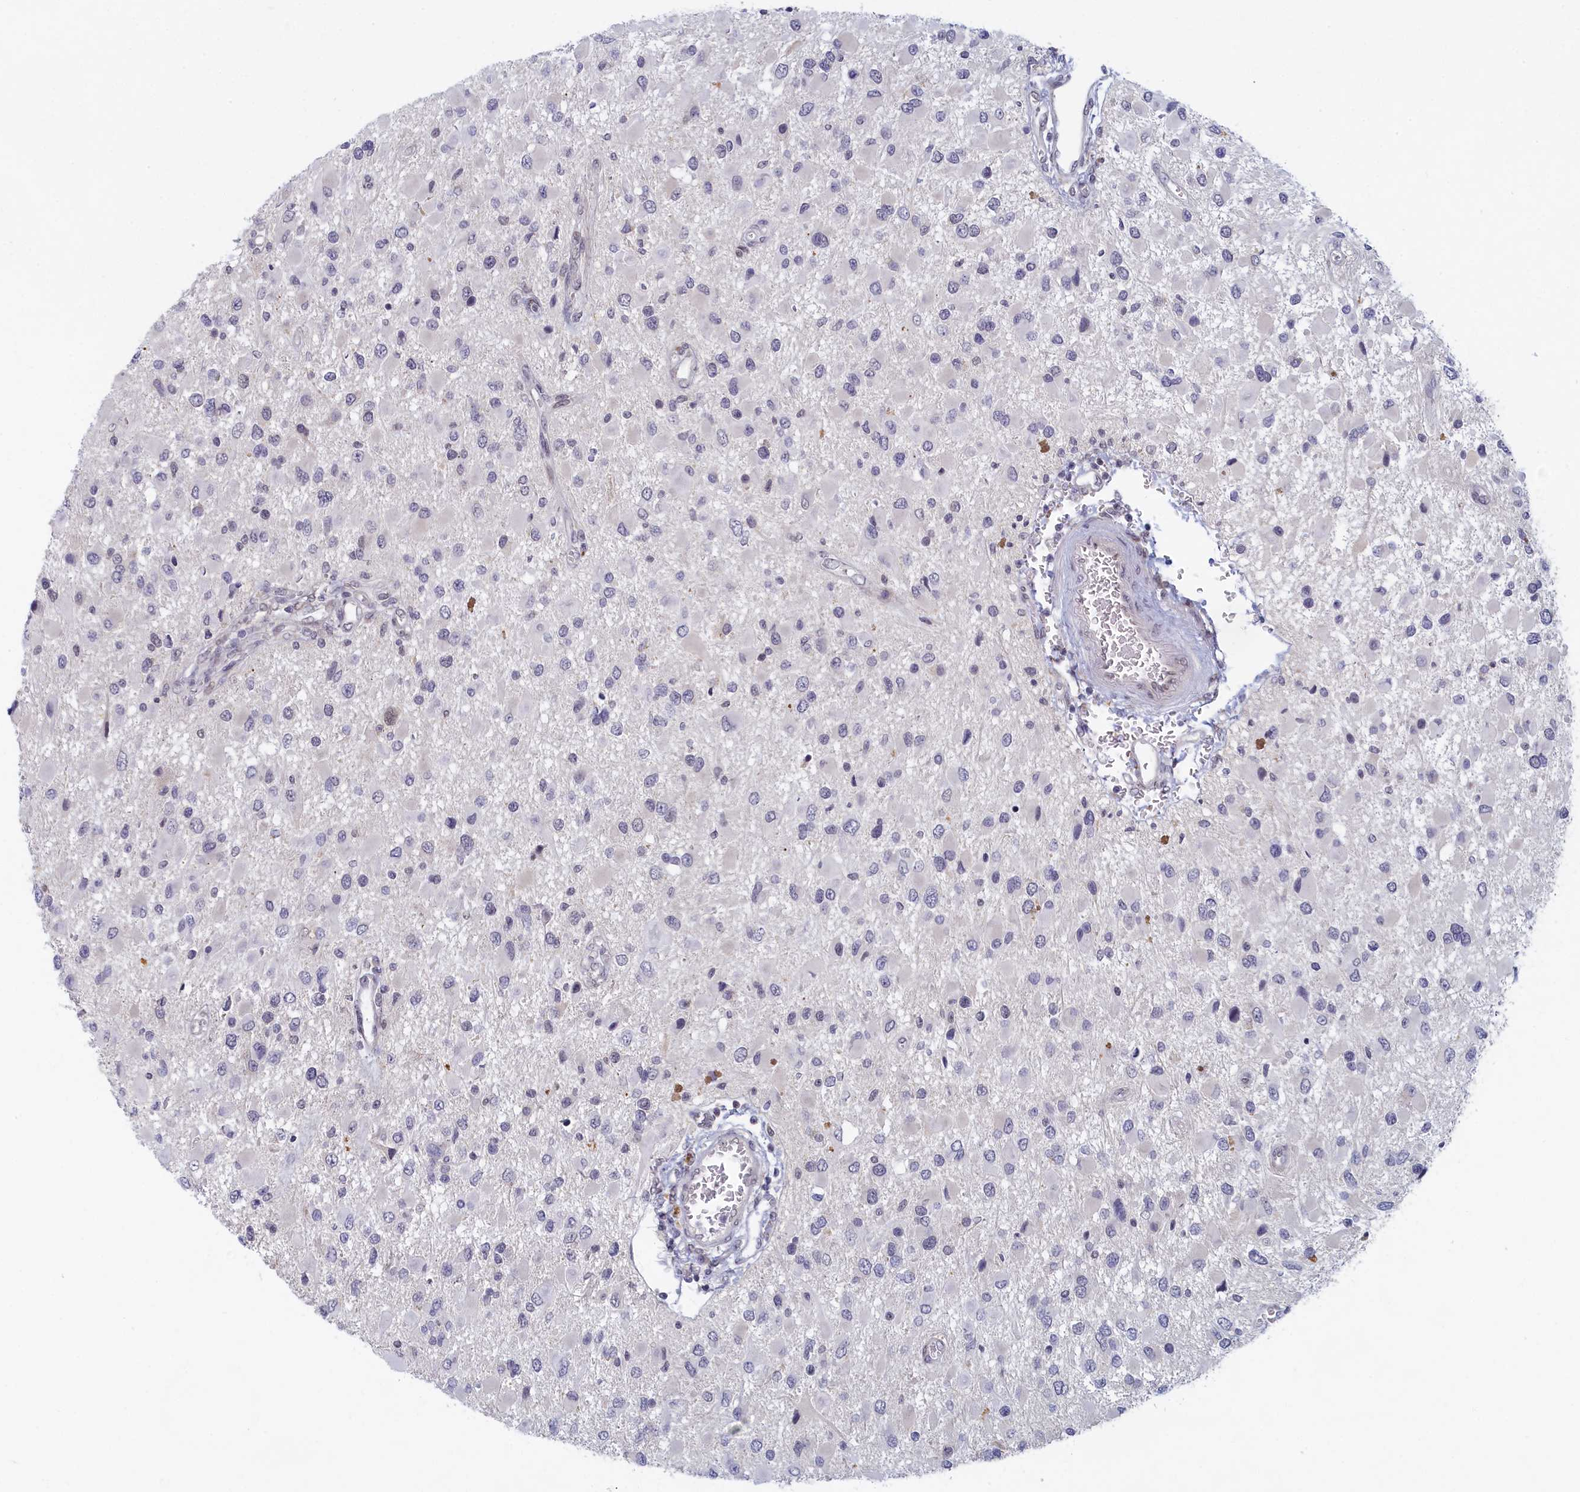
{"staining": {"intensity": "negative", "quantity": "none", "location": "none"}, "tissue": "glioma", "cell_type": "Tumor cells", "image_type": "cancer", "snomed": [{"axis": "morphology", "description": "Glioma, malignant, High grade"}, {"axis": "topography", "description": "Brain"}], "caption": "There is no significant staining in tumor cells of high-grade glioma (malignant).", "gene": "DNAJC17", "patient": {"sex": "male", "age": 53}}